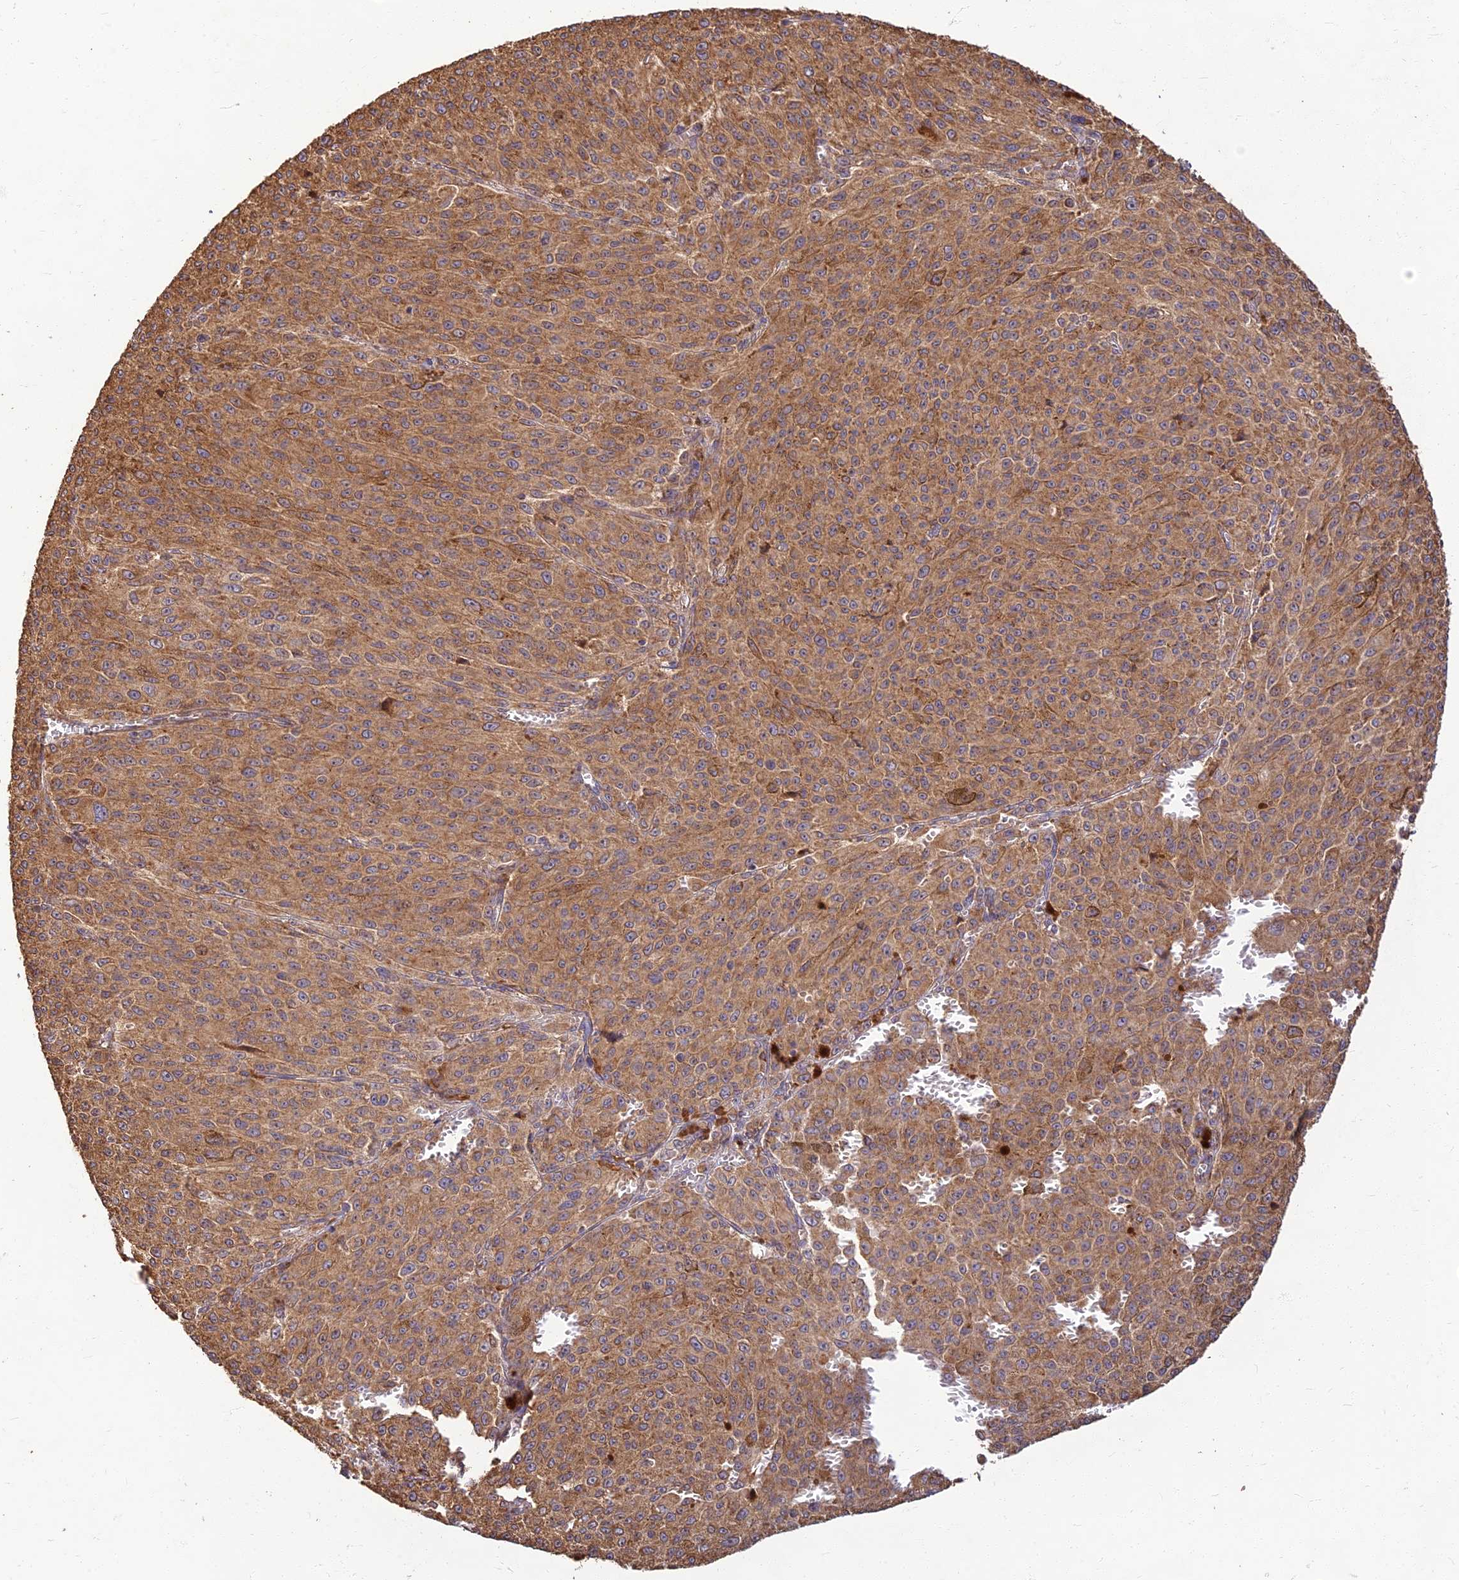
{"staining": {"intensity": "moderate", "quantity": ">75%", "location": "cytoplasmic/membranous"}, "tissue": "melanoma", "cell_type": "Tumor cells", "image_type": "cancer", "snomed": [{"axis": "morphology", "description": "Malignant melanoma, NOS"}, {"axis": "topography", "description": "Skin"}], "caption": "IHC (DAB (3,3'-diaminobenzidine)) staining of human malignant melanoma displays moderate cytoplasmic/membranous protein positivity in about >75% of tumor cells.", "gene": "CORO1C", "patient": {"sex": "female", "age": 52}}